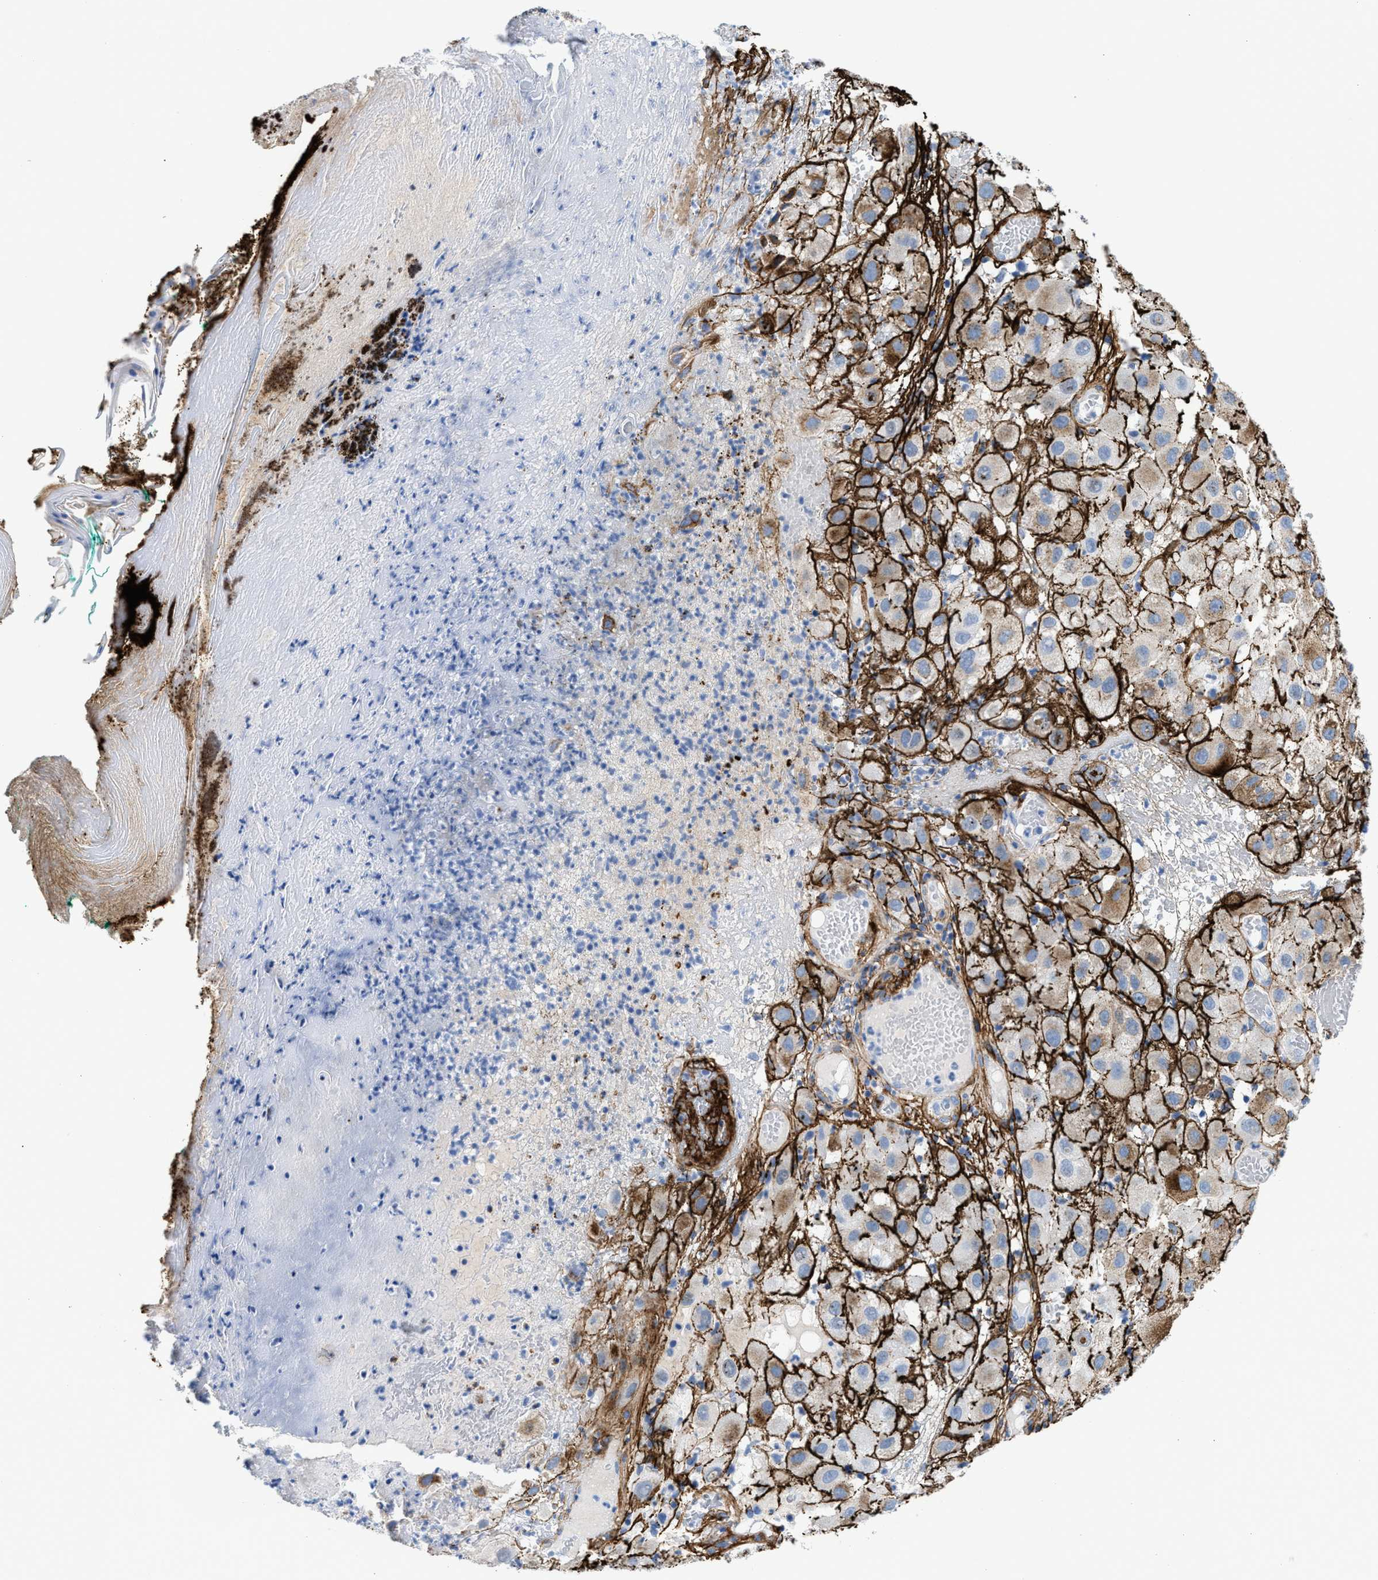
{"staining": {"intensity": "weak", "quantity": "<25%", "location": "cytoplasmic/membranous"}, "tissue": "melanoma", "cell_type": "Tumor cells", "image_type": "cancer", "snomed": [{"axis": "morphology", "description": "Malignant melanoma, NOS"}, {"axis": "topography", "description": "Skin"}], "caption": "Histopathology image shows no significant protein expression in tumor cells of malignant melanoma.", "gene": "TNR", "patient": {"sex": "female", "age": 81}}